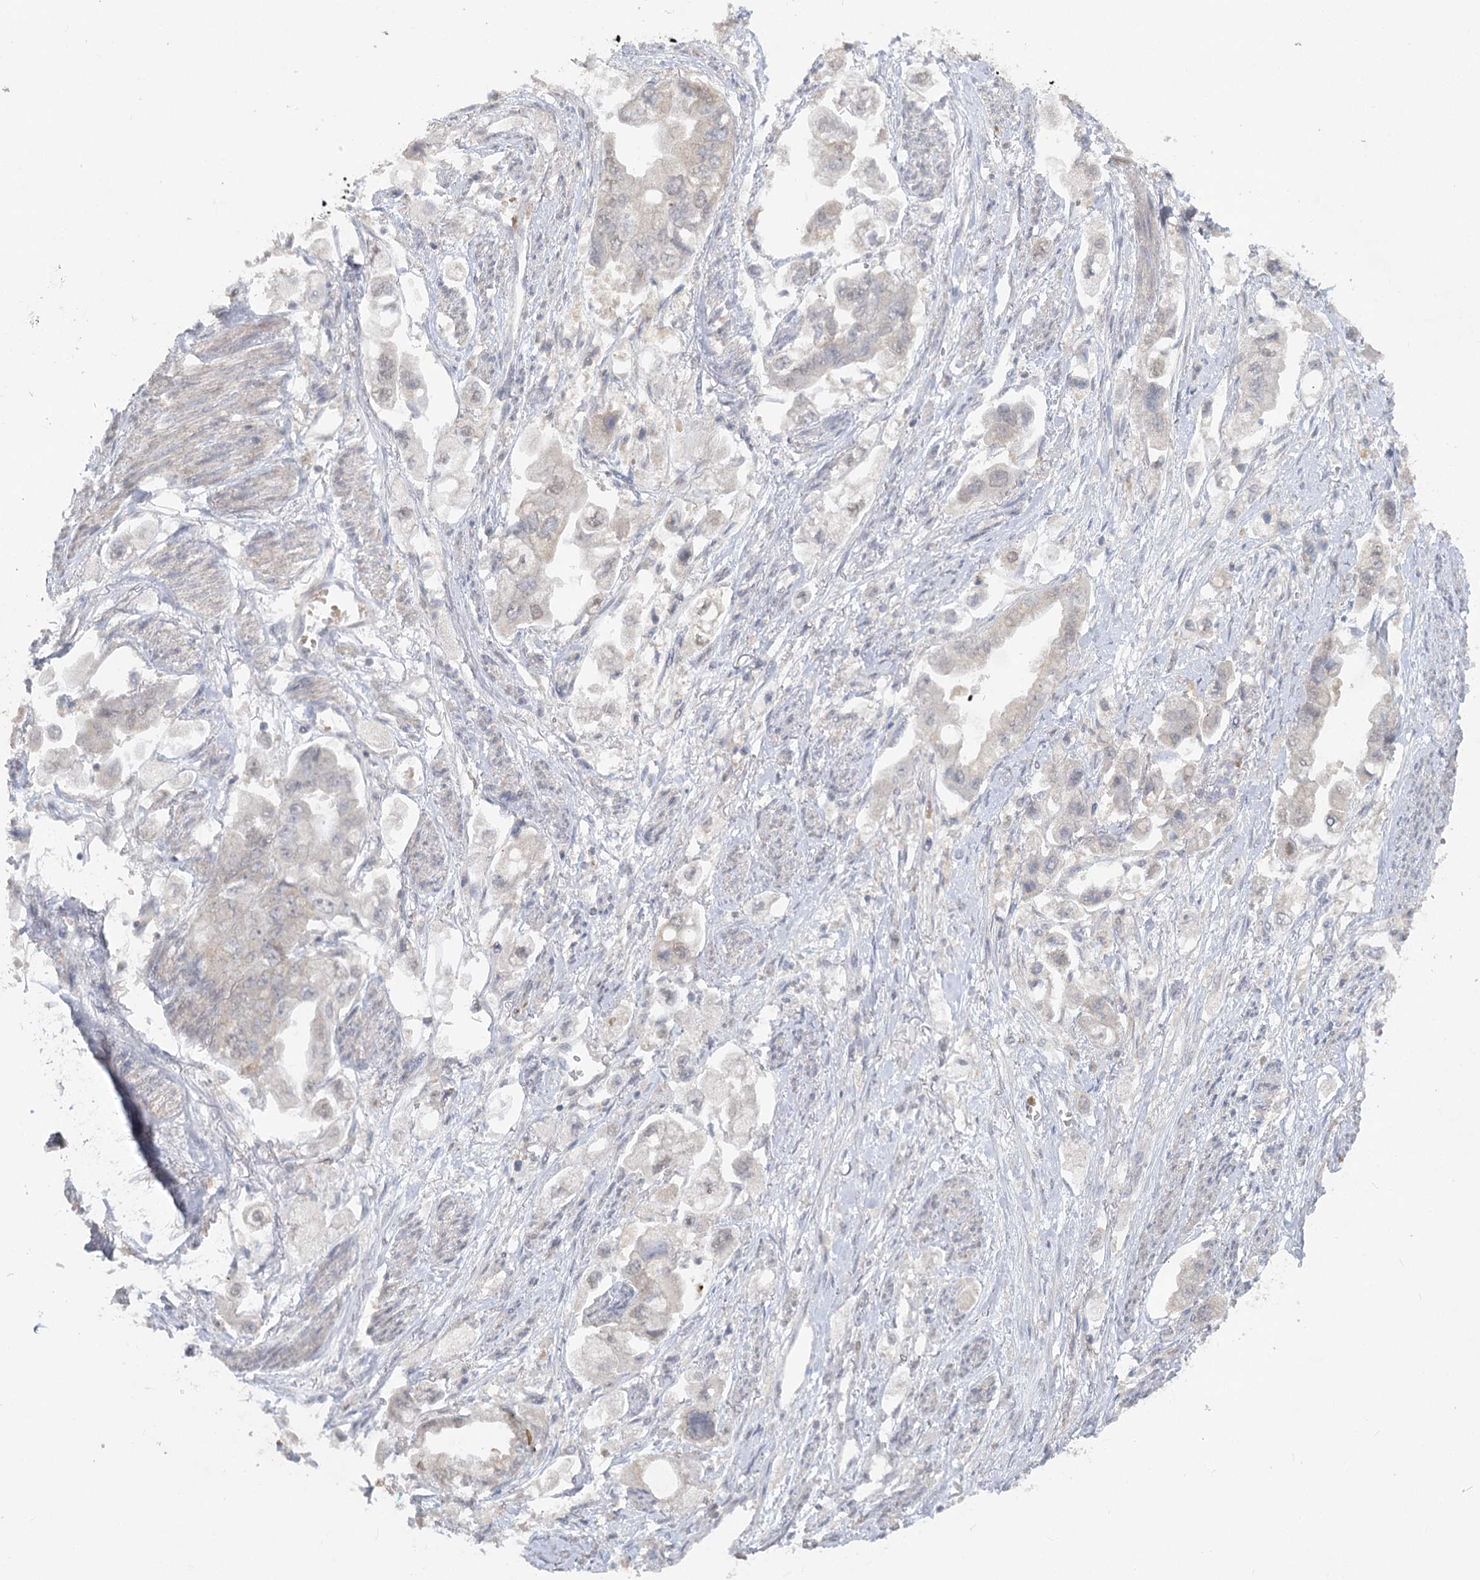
{"staining": {"intensity": "negative", "quantity": "none", "location": "none"}, "tissue": "stomach cancer", "cell_type": "Tumor cells", "image_type": "cancer", "snomed": [{"axis": "morphology", "description": "Adenocarcinoma, NOS"}, {"axis": "topography", "description": "Stomach"}], "caption": "DAB immunohistochemical staining of human stomach adenocarcinoma exhibits no significant expression in tumor cells.", "gene": "TRAF3IP1", "patient": {"sex": "male", "age": 62}}